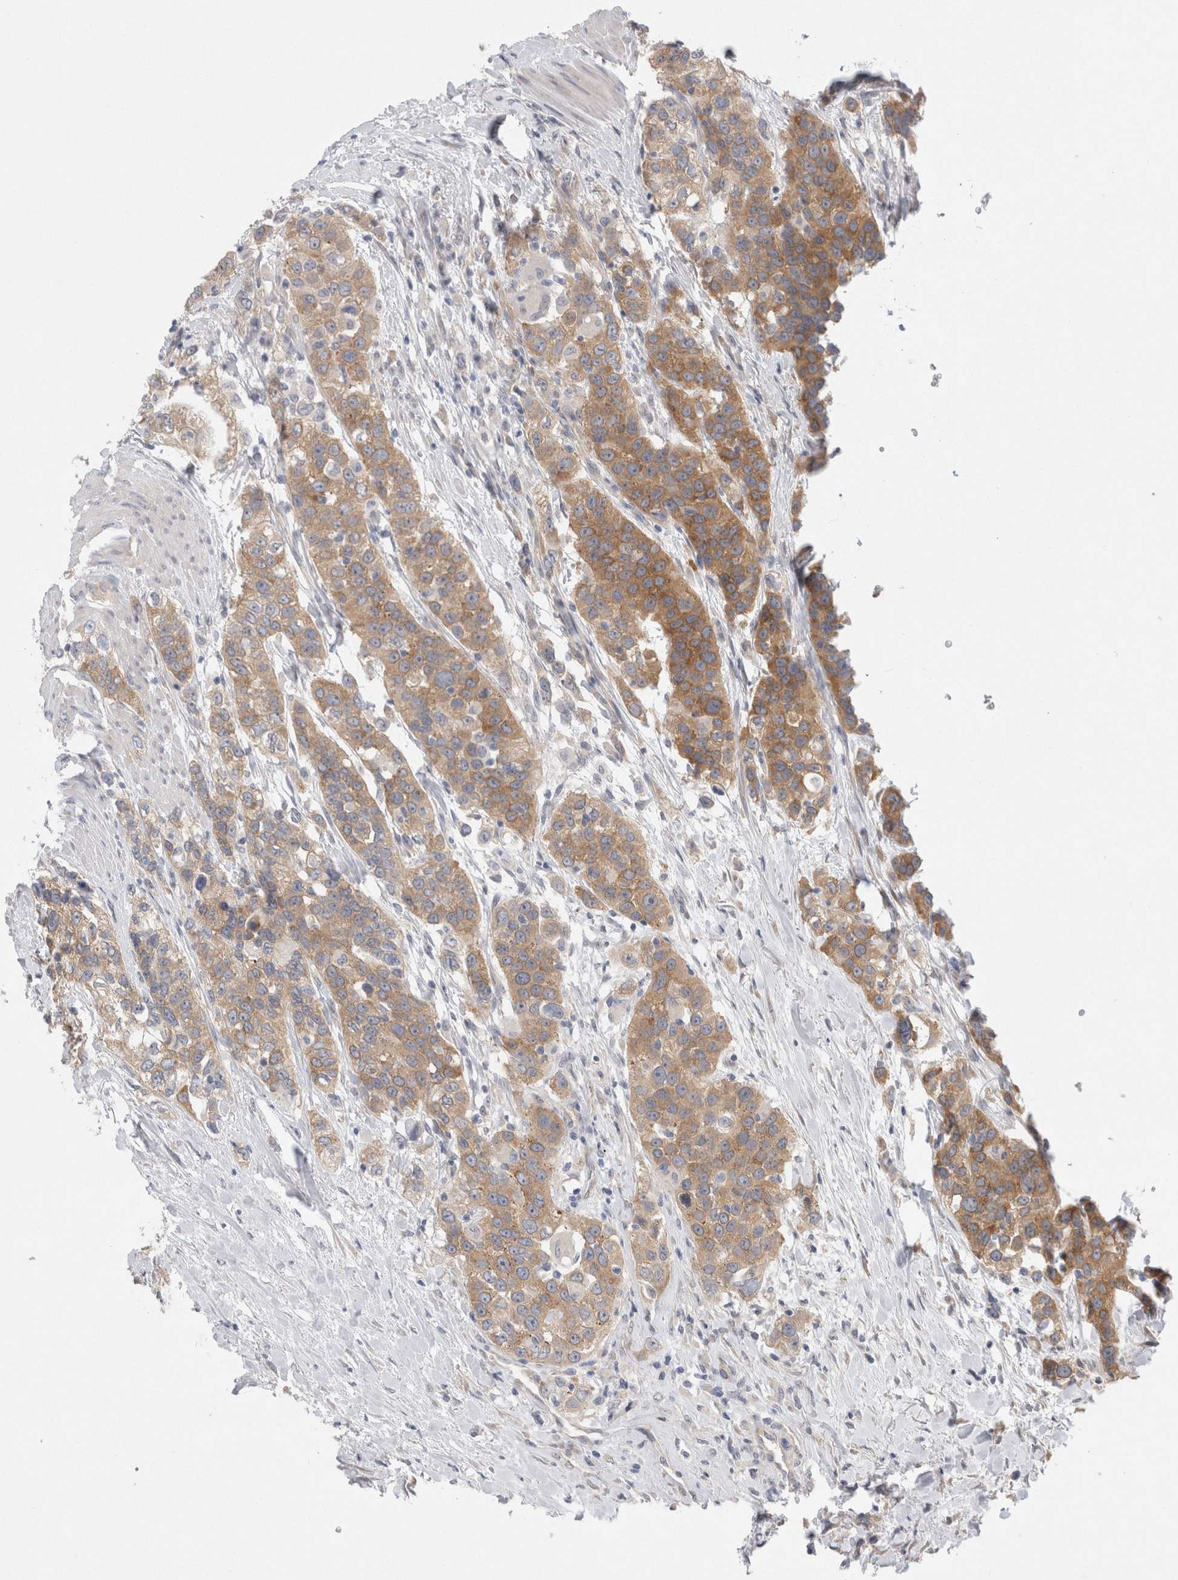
{"staining": {"intensity": "moderate", "quantity": ">75%", "location": "cytoplasmic/membranous"}, "tissue": "urothelial cancer", "cell_type": "Tumor cells", "image_type": "cancer", "snomed": [{"axis": "morphology", "description": "Urothelial carcinoma, High grade"}, {"axis": "topography", "description": "Urinary bladder"}], "caption": "Immunohistochemical staining of urothelial carcinoma (high-grade) demonstrates medium levels of moderate cytoplasmic/membranous staining in about >75% of tumor cells. The staining is performed using DAB (3,3'-diaminobenzidine) brown chromogen to label protein expression. The nuclei are counter-stained blue using hematoxylin.", "gene": "WIPF2", "patient": {"sex": "female", "age": 80}}